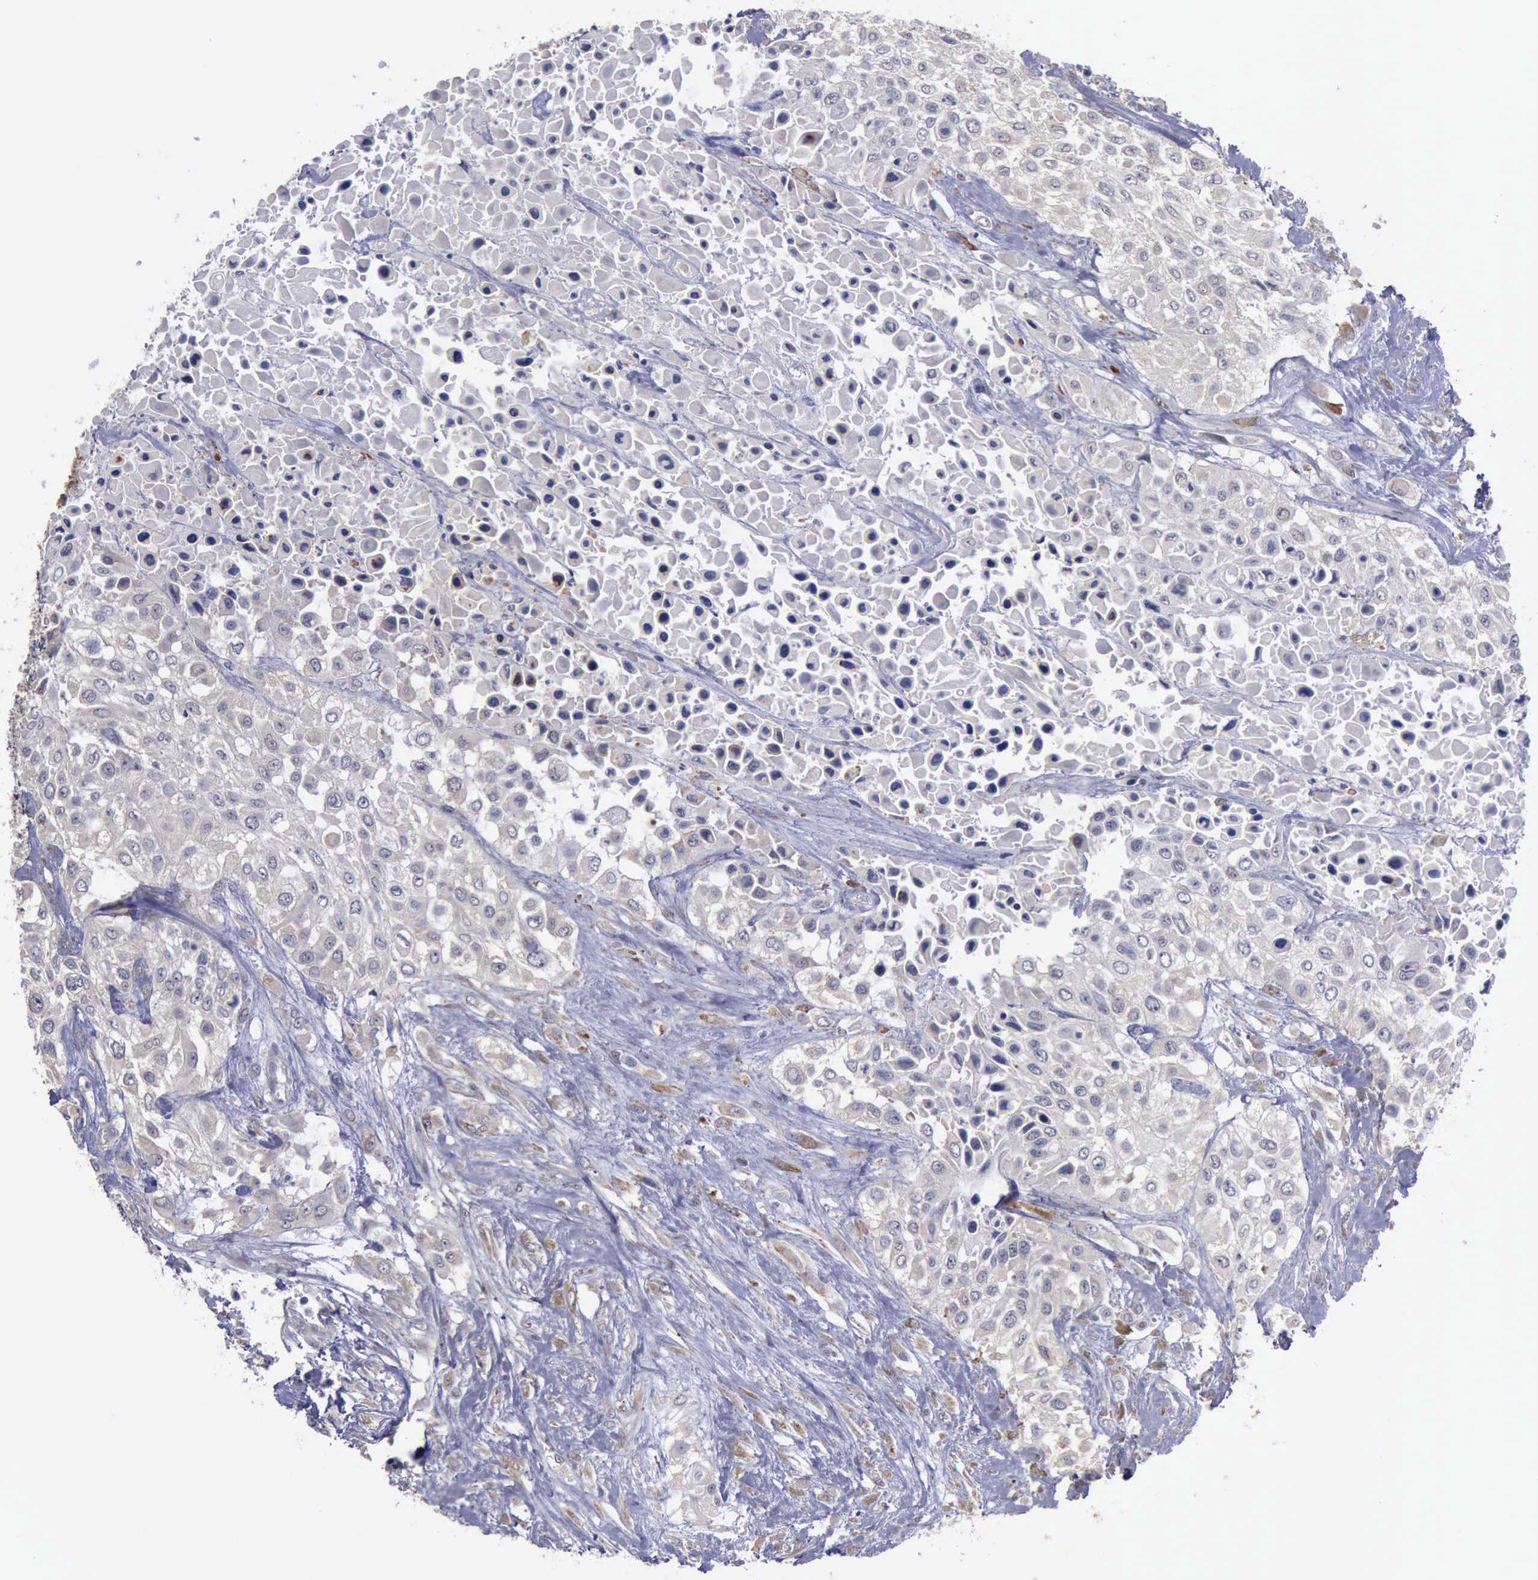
{"staining": {"intensity": "negative", "quantity": "none", "location": "none"}, "tissue": "urothelial cancer", "cell_type": "Tumor cells", "image_type": "cancer", "snomed": [{"axis": "morphology", "description": "Urothelial carcinoma, High grade"}, {"axis": "topography", "description": "Urinary bladder"}], "caption": "High magnification brightfield microscopy of urothelial cancer stained with DAB (brown) and counterstained with hematoxylin (blue): tumor cells show no significant staining.", "gene": "PHKA1", "patient": {"sex": "male", "age": 57}}